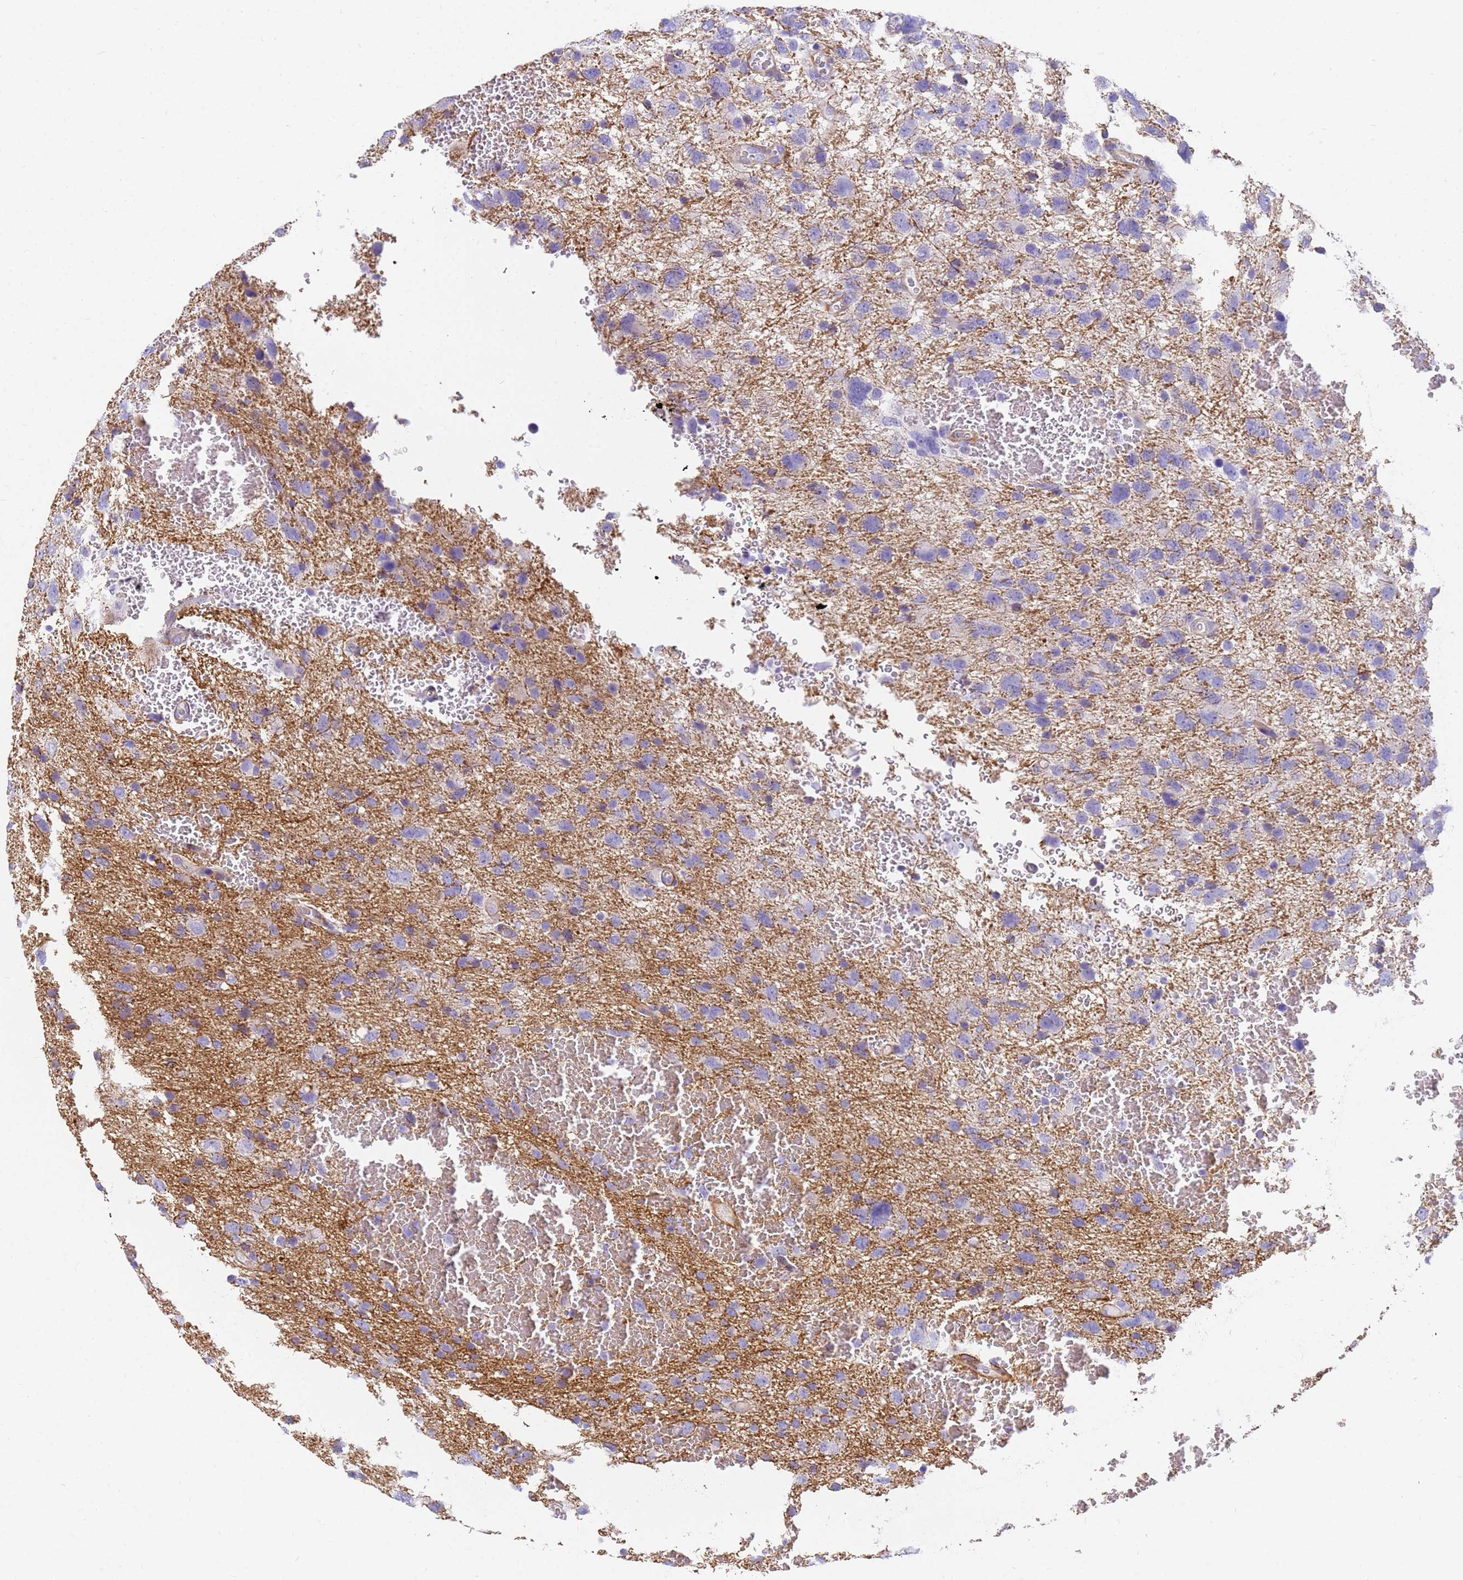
{"staining": {"intensity": "negative", "quantity": "none", "location": "none"}, "tissue": "glioma", "cell_type": "Tumor cells", "image_type": "cancer", "snomed": [{"axis": "morphology", "description": "Glioma, malignant, High grade"}, {"axis": "topography", "description": "Brain"}], "caption": "High magnification brightfield microscopy of glioma stained with DAB (3,3'-diaminobenzidine) (brown) and counterstained with hematoxylin (blue): tumor cells show no significant staining.", "gene": "MVB12A", "patient": {"sex": "male", "age": 61}}